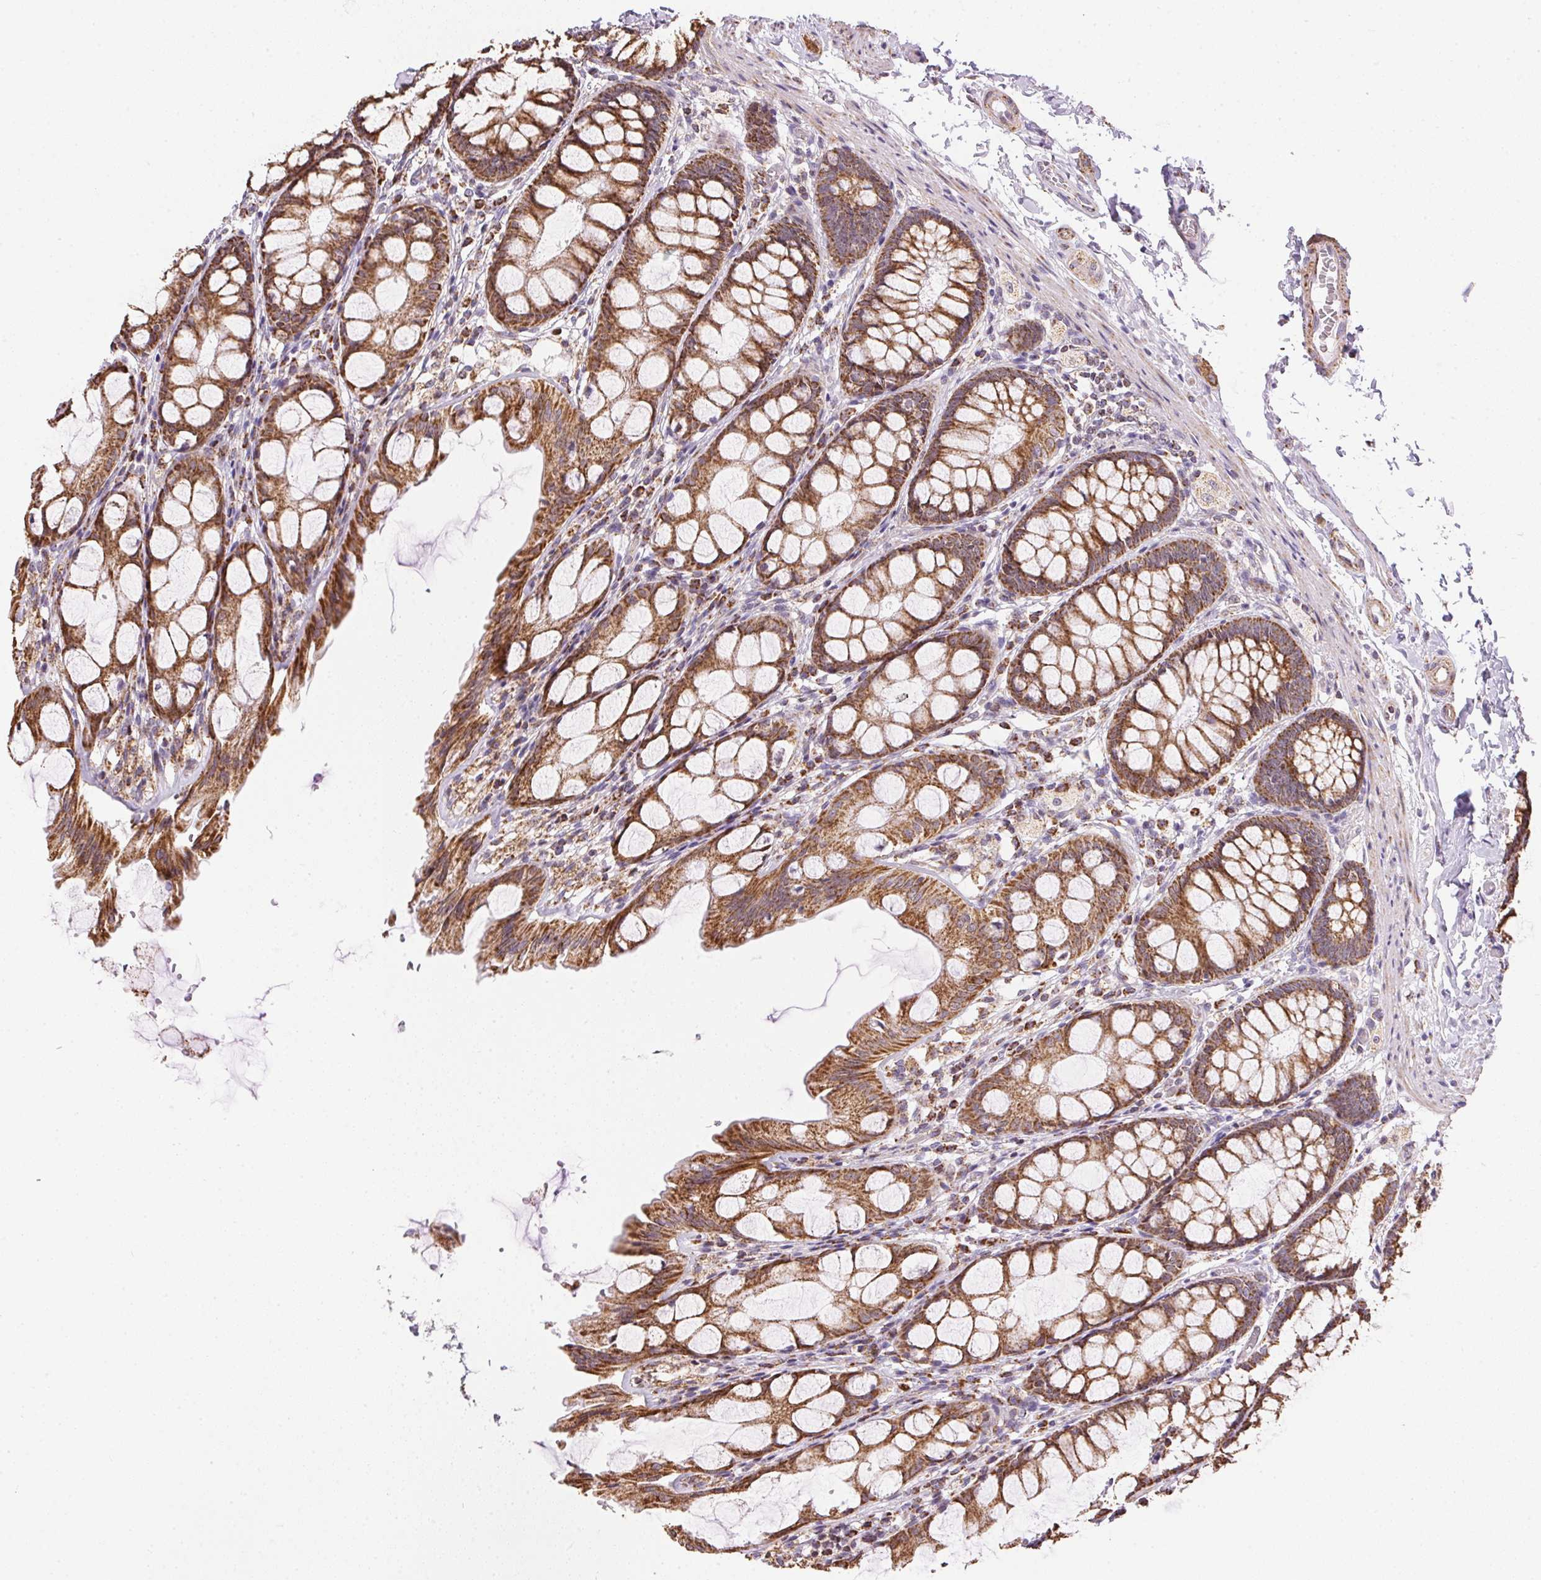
{"staining": {"intensity": "moderate", "quantity": ">75%", "location": "cytoplasmic/membranous"}, "tissue": "colon", "cell_type": "Endothelial cells", "image_type": "normal", "snomed": [{"axis": "morphology", "description": "Normal tissue, NOS"}, {"axis": "topography", "description": "Colon"}], "caption": "Colon stained with DAB IHC shows medium levels of moderate cytoplasmic/membranous staining in approximately >75% of endothelial cells. (IHC, brightfield microscopy, high magnification).", "gene": "MAPK11", "patient": {"sex": "male", "age": 47}}